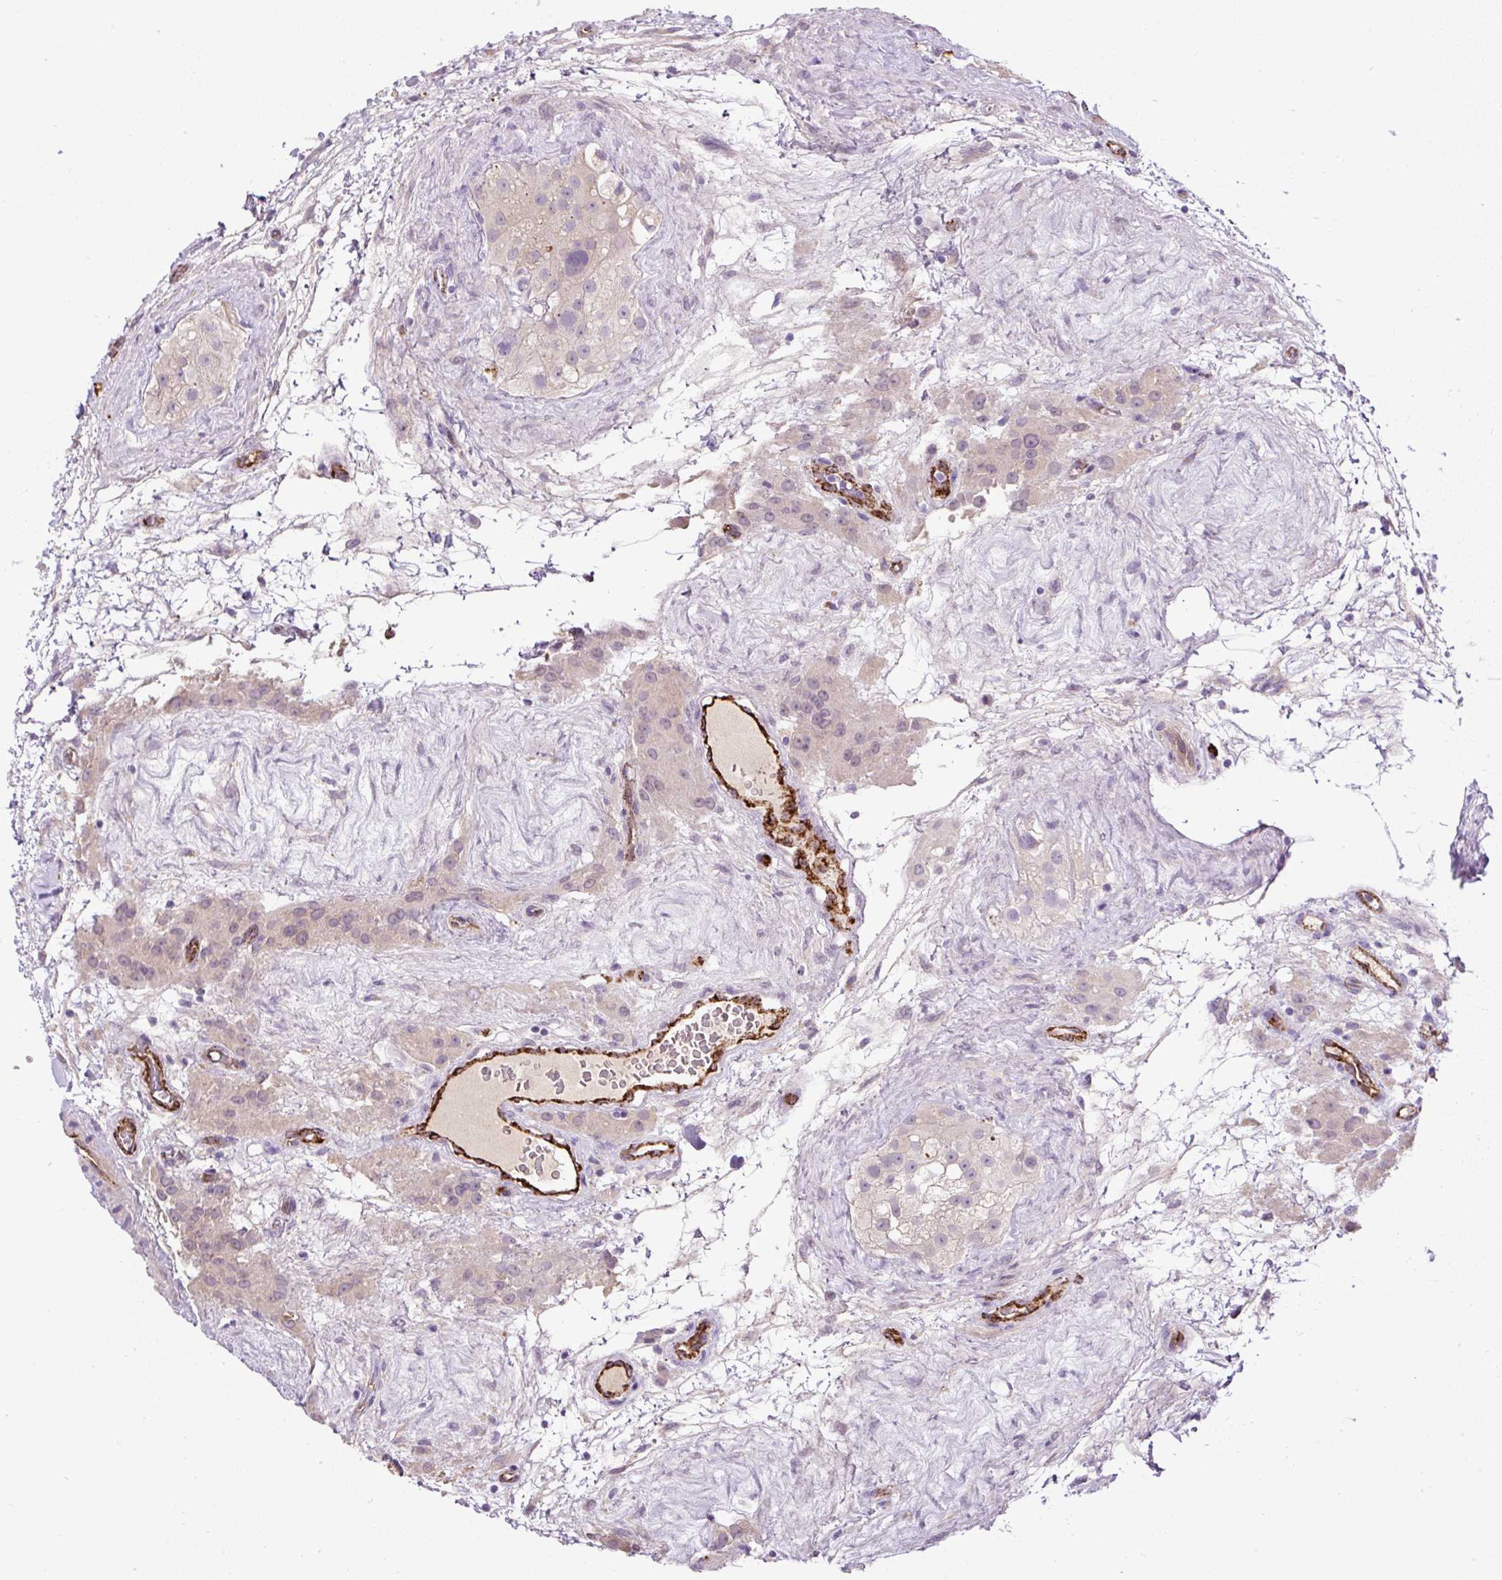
{"staining": {"intensity": "negative", "quantity": "none", "location": "none"}, "tissue": "testis cancer", "cell_type": "Tumor cells", "image_type": "cancer", "snomed": [{"axis": "morphology", "description": "Seminoma, NOS"}, {"axis": "topography", "description": "Testis"}], "caption": "Immunohistochemistry (IHC) of human testis cancer (seminoma) demonstrates no expression in tumor cells.", "gene": "LEFTY2", "patient": {"sex": "male", "age": 71}}